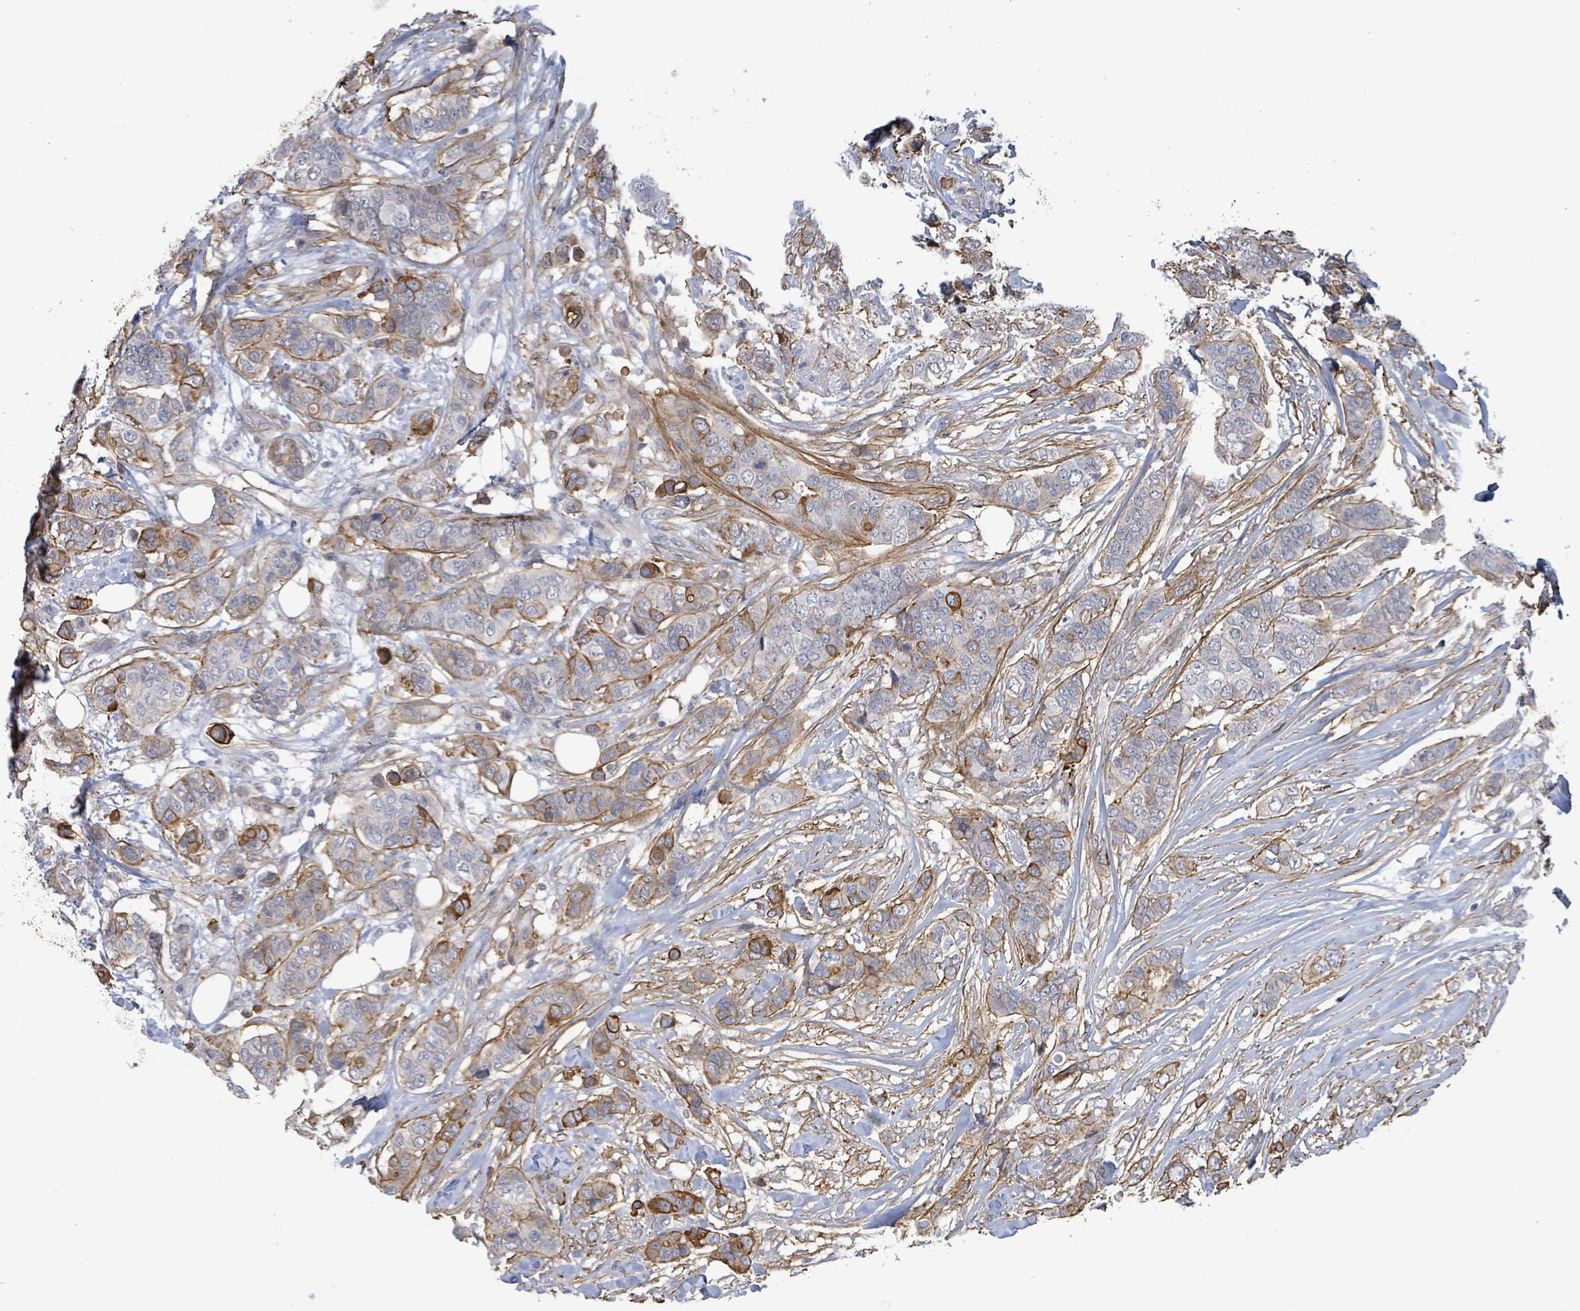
{"staining": {"intensity": "moderate", "quantity": "25%-75%", "location": "cytoplasmic/membranous"}, "tissue": "breast cancer", "cell_type": "Tumor cells", "image_type": "cancer", "snomed": [{"axis": "morphology", "description": "Lobular carcinoma"}, {"axis": "topography", "description": "Breast"}], "caption": "Lobular carcinoma (breast) stained for a protein (brown) exhibits moderate cytoplasmic/membranous positive positivity in approximately 25%-75% of tumor cells.", "gene": "DMRTC1B", "patient": {"sex": "female", "age": 51}}